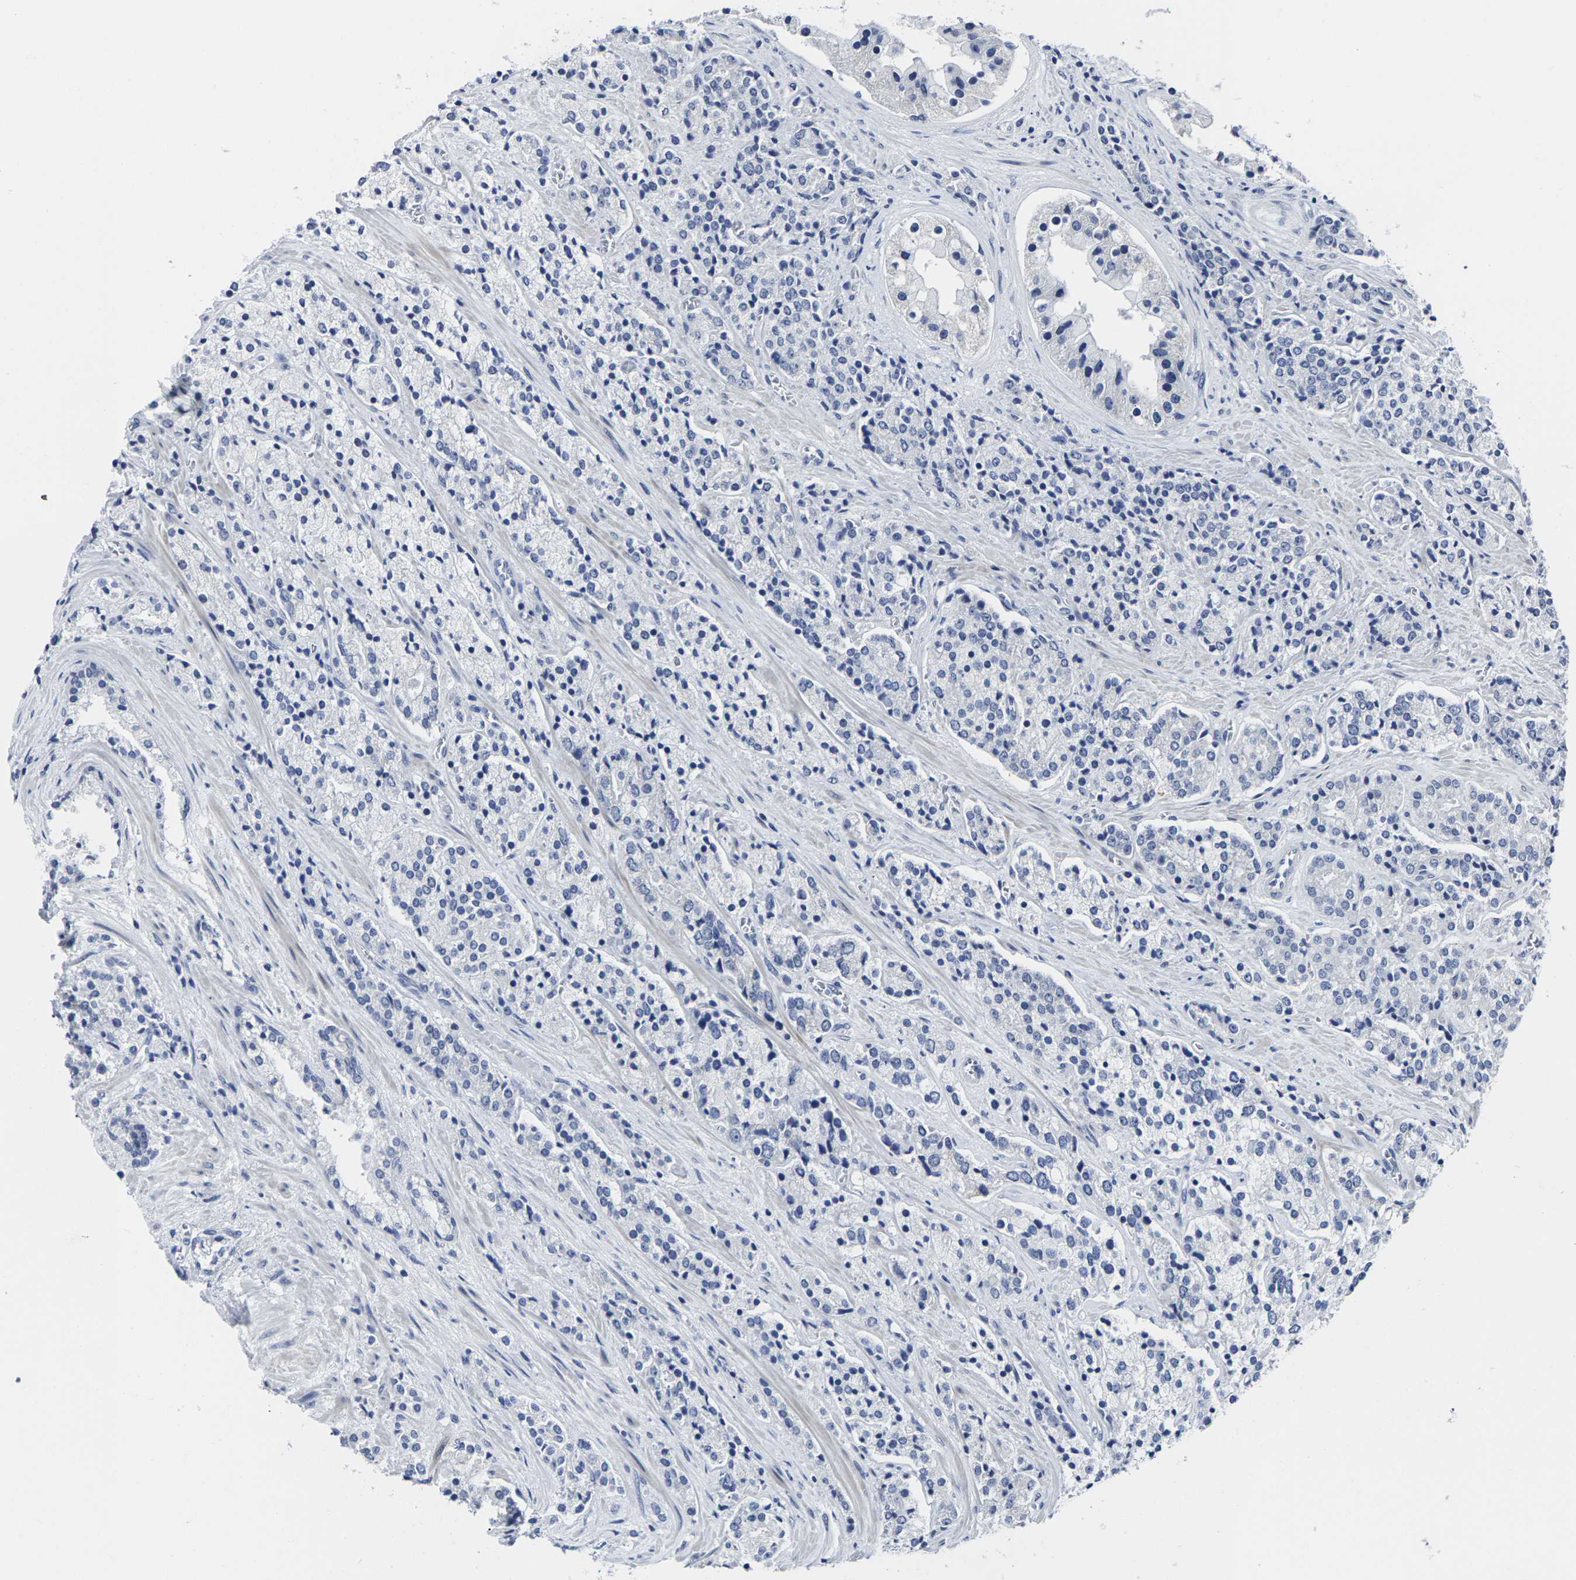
{"staining": {"intensity": "negative", "quantity": "none", "location": "none"}, "tissue": "prostate cancer", "cell_type": "Tumor cells", "image_type": "cancer", "snomed": [{"axis": "morphology", "description": "Adenocarcinoma, High grade"}, {"axis": "topography", "description": "Prostate"}], "caption": "Adenocarcinoma (high-grade) (prostate) was stained to show a protein in brown. There is no significant staining in tumor cells.", "gene": "MSANTD4", "patient": {"sex": "male", "age": 71}}